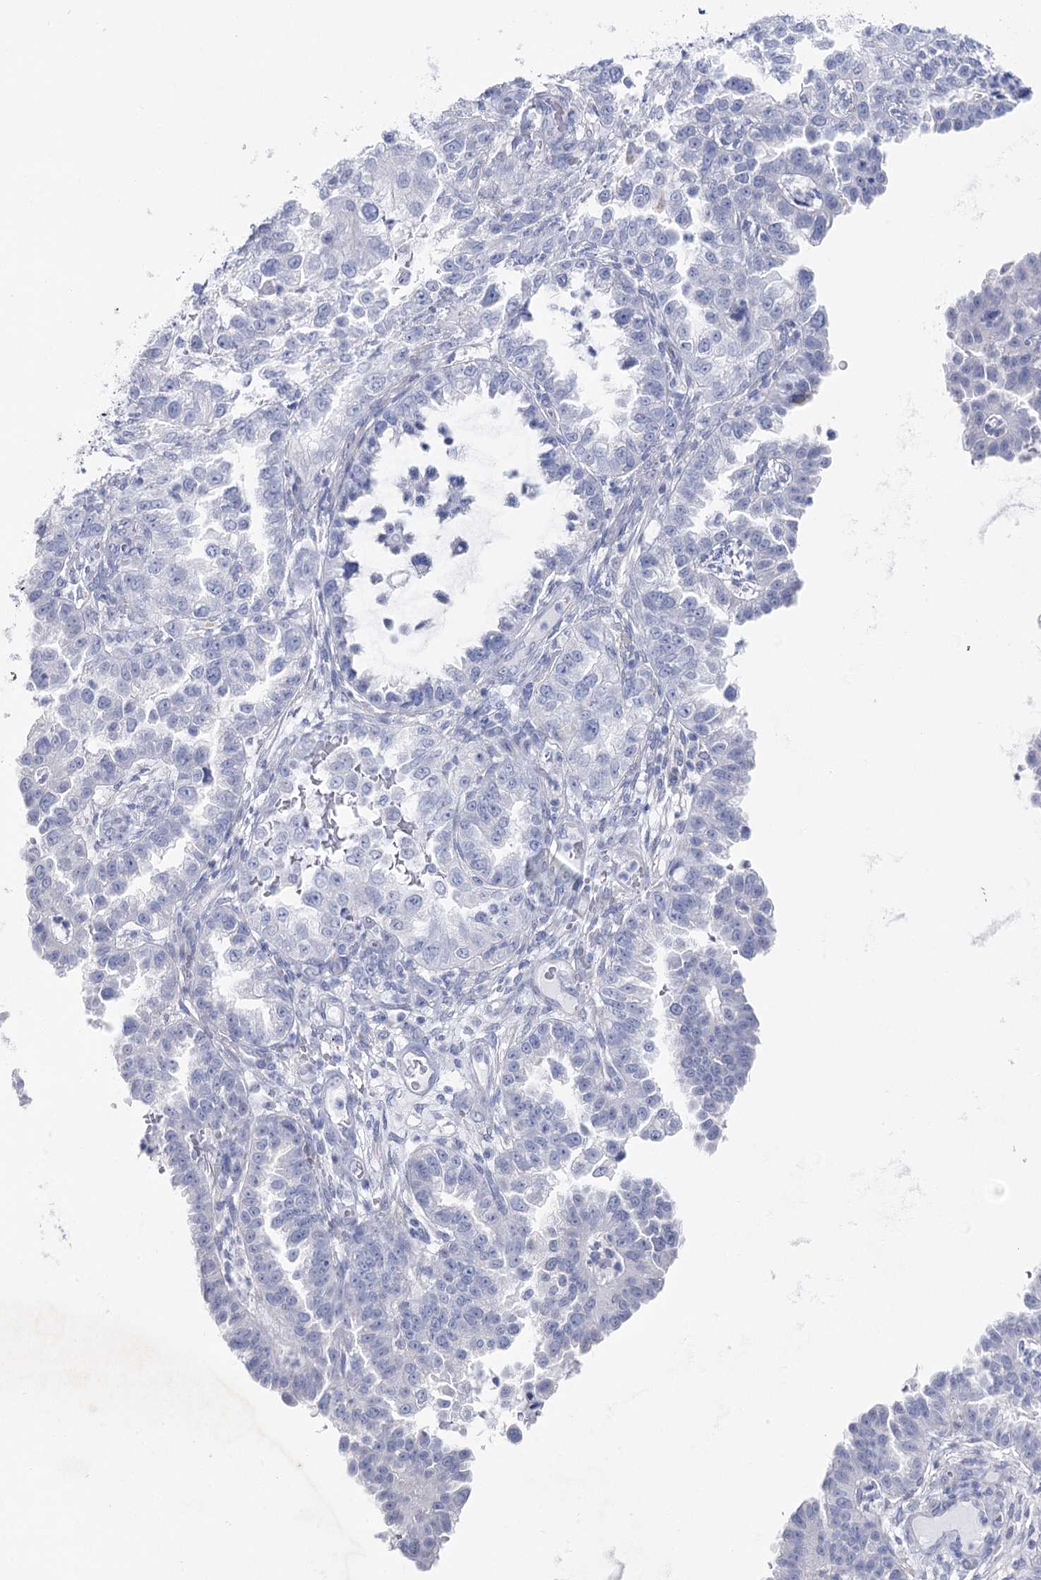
{"staining": {"intensity": "negative", "quantity": "none", "location": "none"}, "tissue": "endometrial cancer", "cell_type": "Tumor cells", "image_type": "cancer", "snomed": [{"axis": "morphology", "description": "Adenocarcinoma, NOS"}, {"axis": "topography", "description": "Endometrium"}], "caption": "DAB immunohistochemical staining of adenocarcinoma (endometrial) demonstrates no significant staining in tumor cells.", "gene": "CCDC88A", "patient": {"sex": "female", "age": 85}}